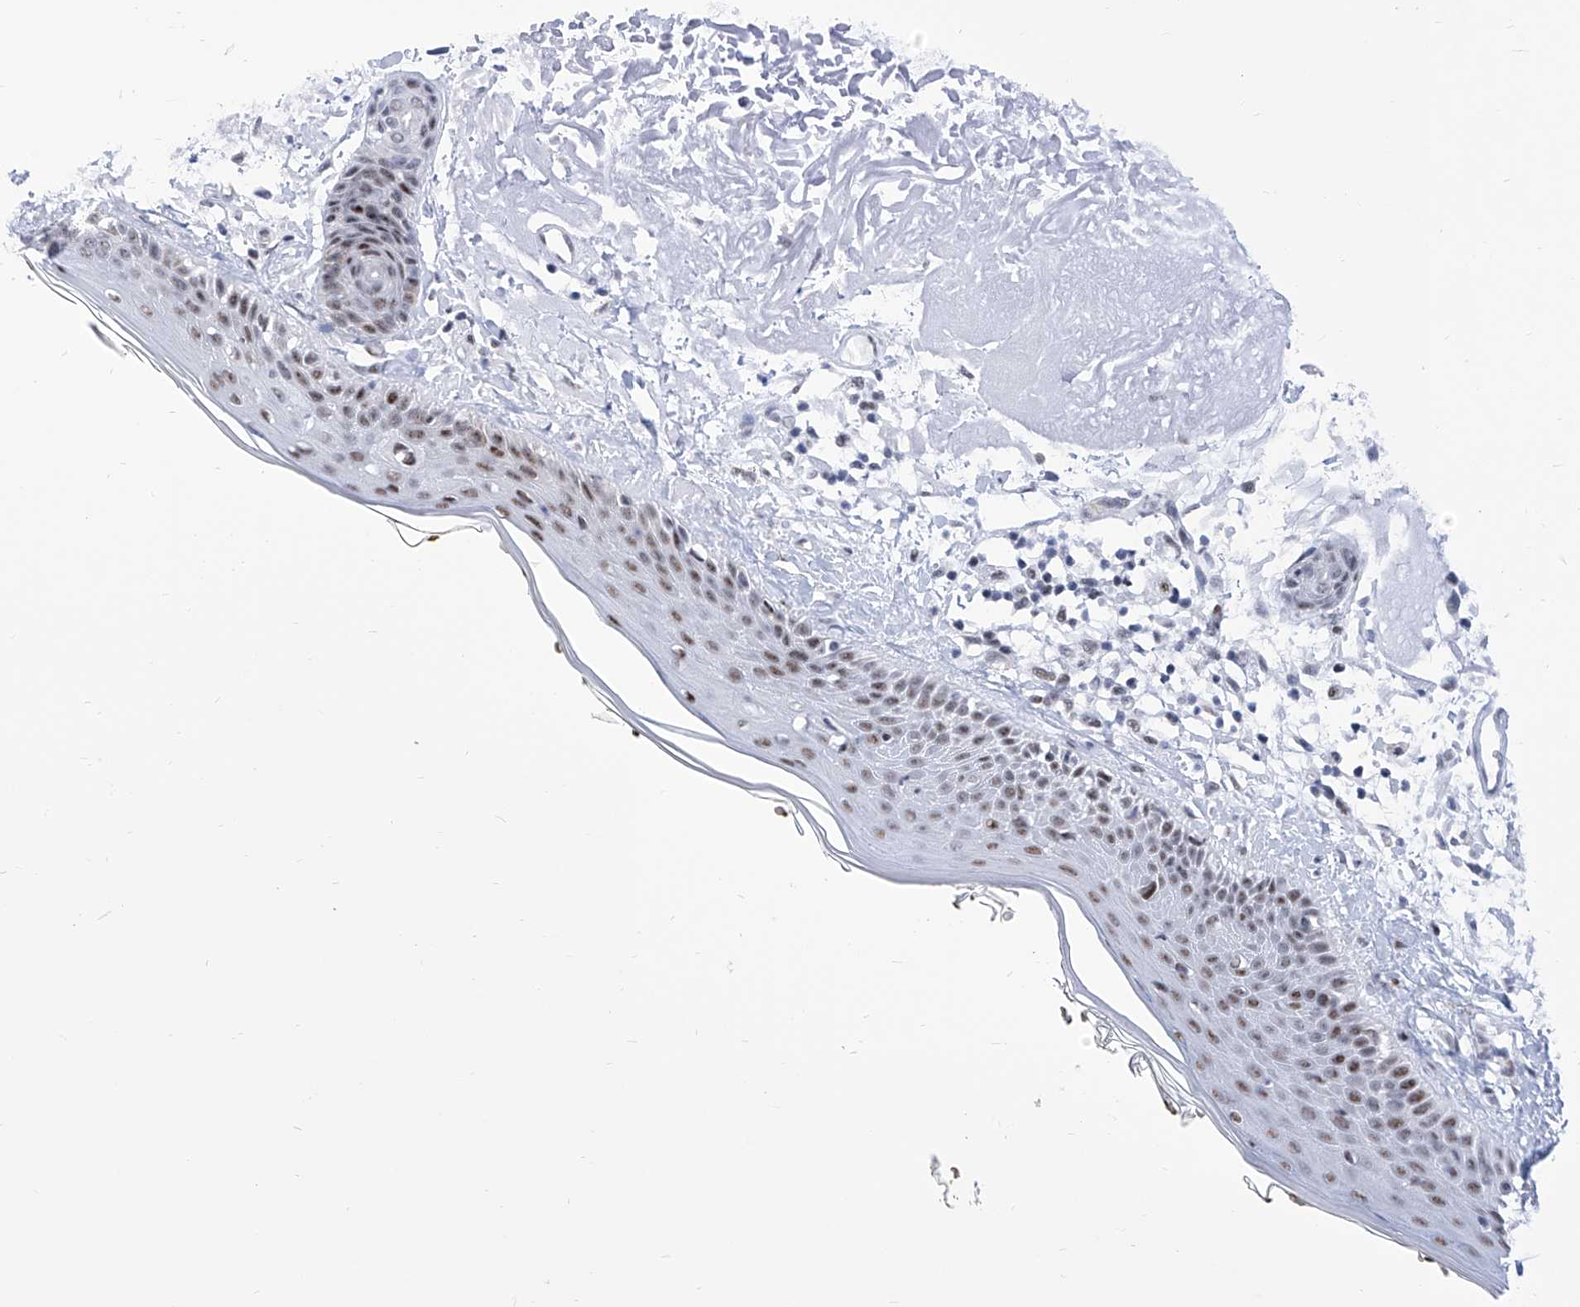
{"staining": {"intensity": "negative", "quantity": "none", "location": "none"}, "tissue": "skin", "cell_type": "Fibroblasts", "image_type": "normal", "snomed": [{"axis": "morphology", "description": "Normal tissue, NOS"}, {"axis": "topography", "description": "Skin"}, {"axis": "topography", "description": "Skeletal muscle"}], "caption": "There is no significant expression in fibroblasts of skin. (Immunohistochemistry (ihc), brightfield microscopy, high magnification).", "gene": "SART1", "patient": {"sex": "male", "age": 83}}